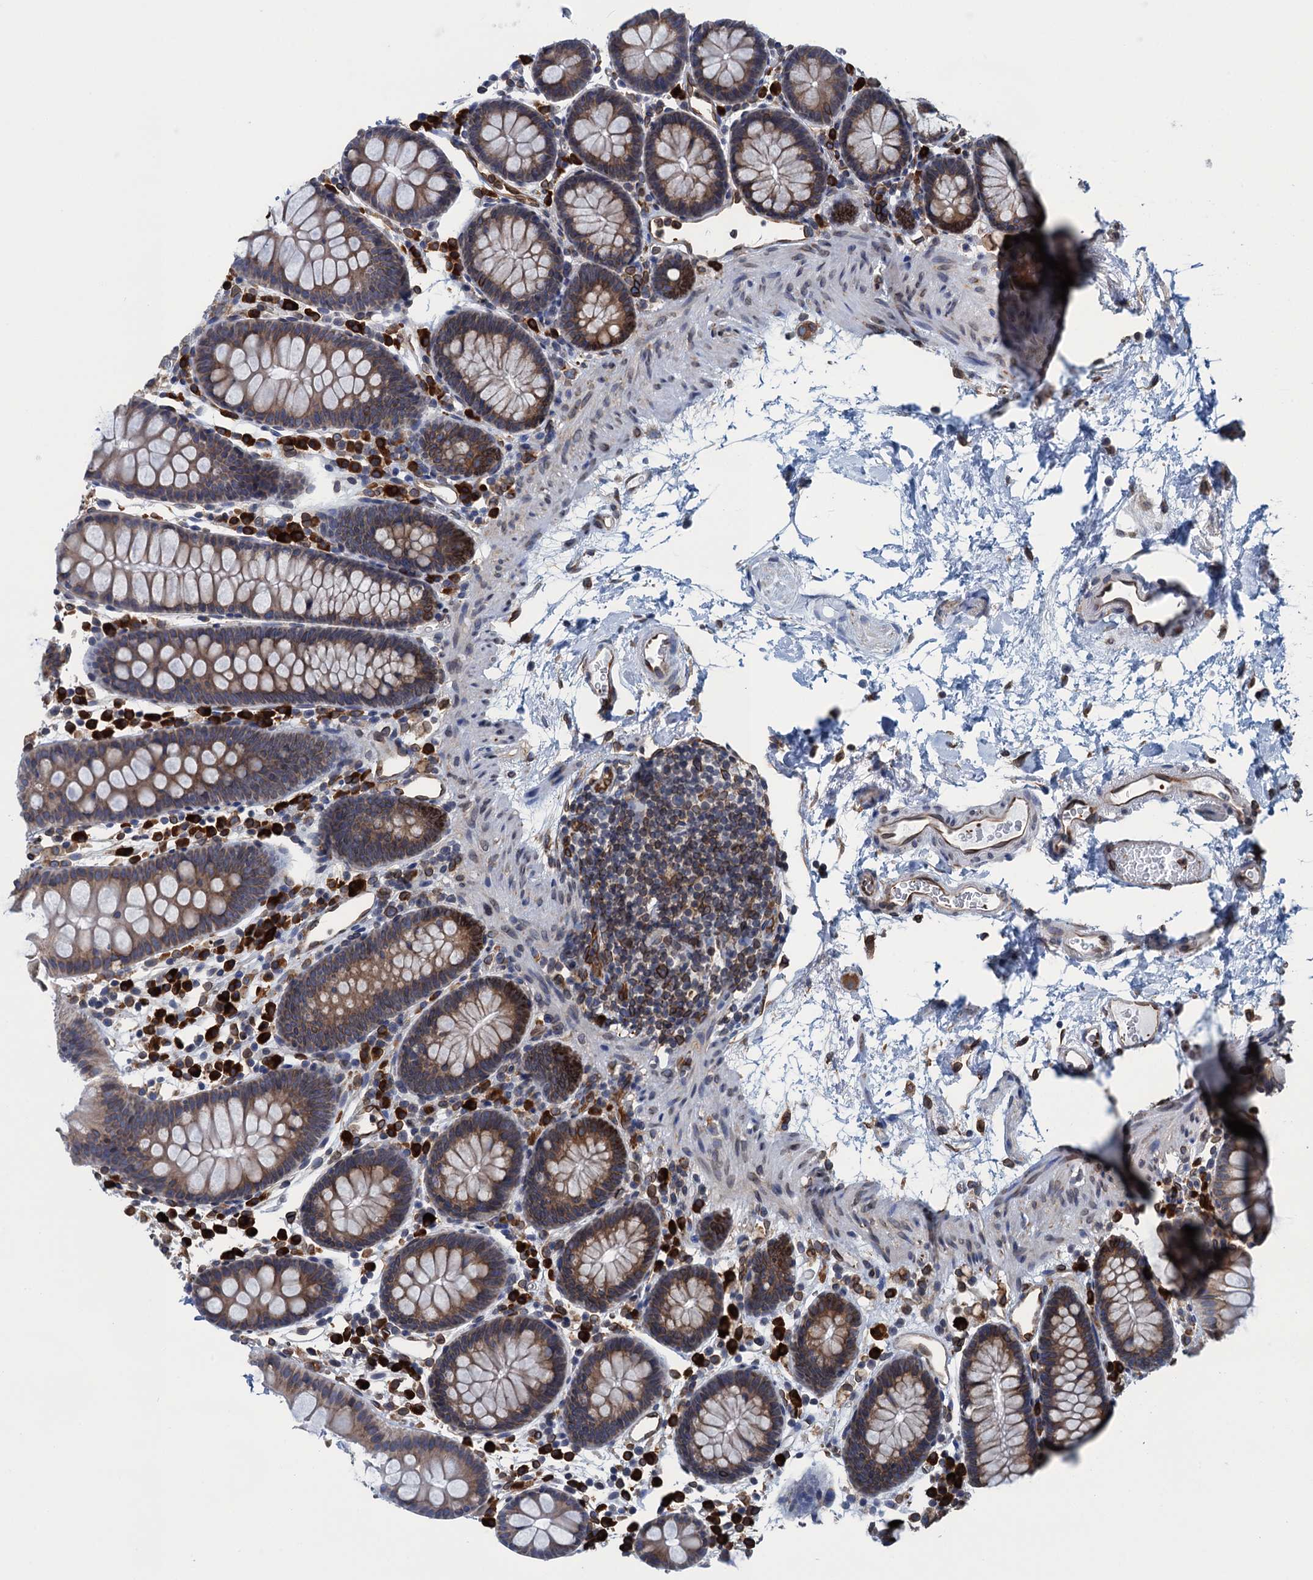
{"staining": {"intensity": "moderate", "quantity": ">75%", "location": "cytoplasmic/membranous"}, "tissue": "colon", "cell_type": "Endothelial cells", "image_type": "normal", "snomed": [{"axis": "morphology", "description": "Normal tissue, NOS"}, {"axis": "topography", "description": "Colon"}], "caption": "A medium amount of moderate cytoplasmic/membranous positivity is identified in approximately >75% of endothelial cells in benign colon.", "gene": "TMEM205", "patient": {"sex": "male", "age": 75}}